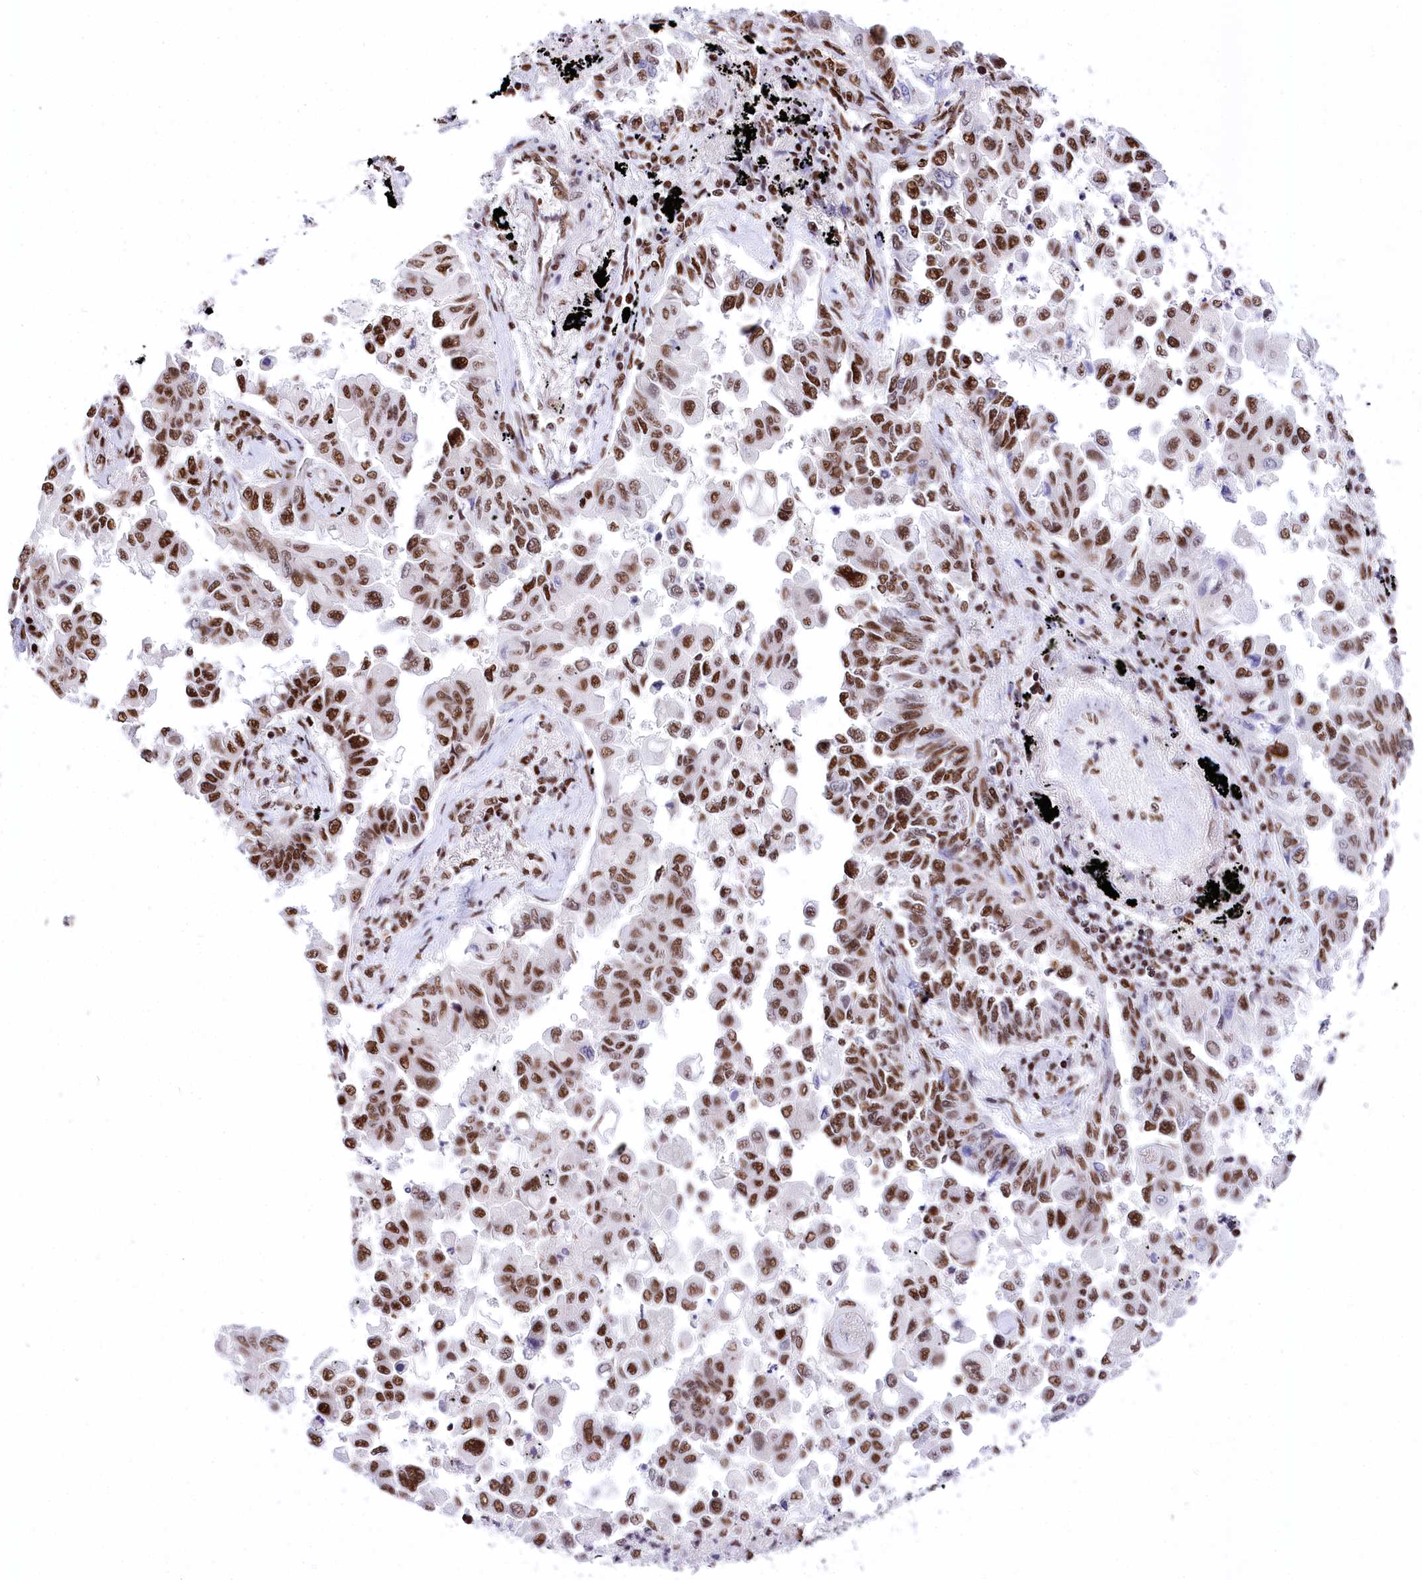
{"staining": {"intensity": "strong", "quantity": ">75%", "location": "nuclear"}, "tissue": "lung cancer", "cell_type": "Tumor cells", "image_type": "cancer", "snomed": [{"axis": "morphology", "description": "Adenocarcinoma, NOS"}, {"axis": "topography", "description": "Lung"}], "caption": "Lung cancer tissue demonstrates strong nuclear staining in approximately >75% of tumor cells, visualized by immunohistochemistry. The staining was performed using DAB, with brown indicating positive protein expression. Nuclei are stained blue with hematoxylin.", "gene": "POU4F3", "patient": {"sex": "female", "age": 67}}